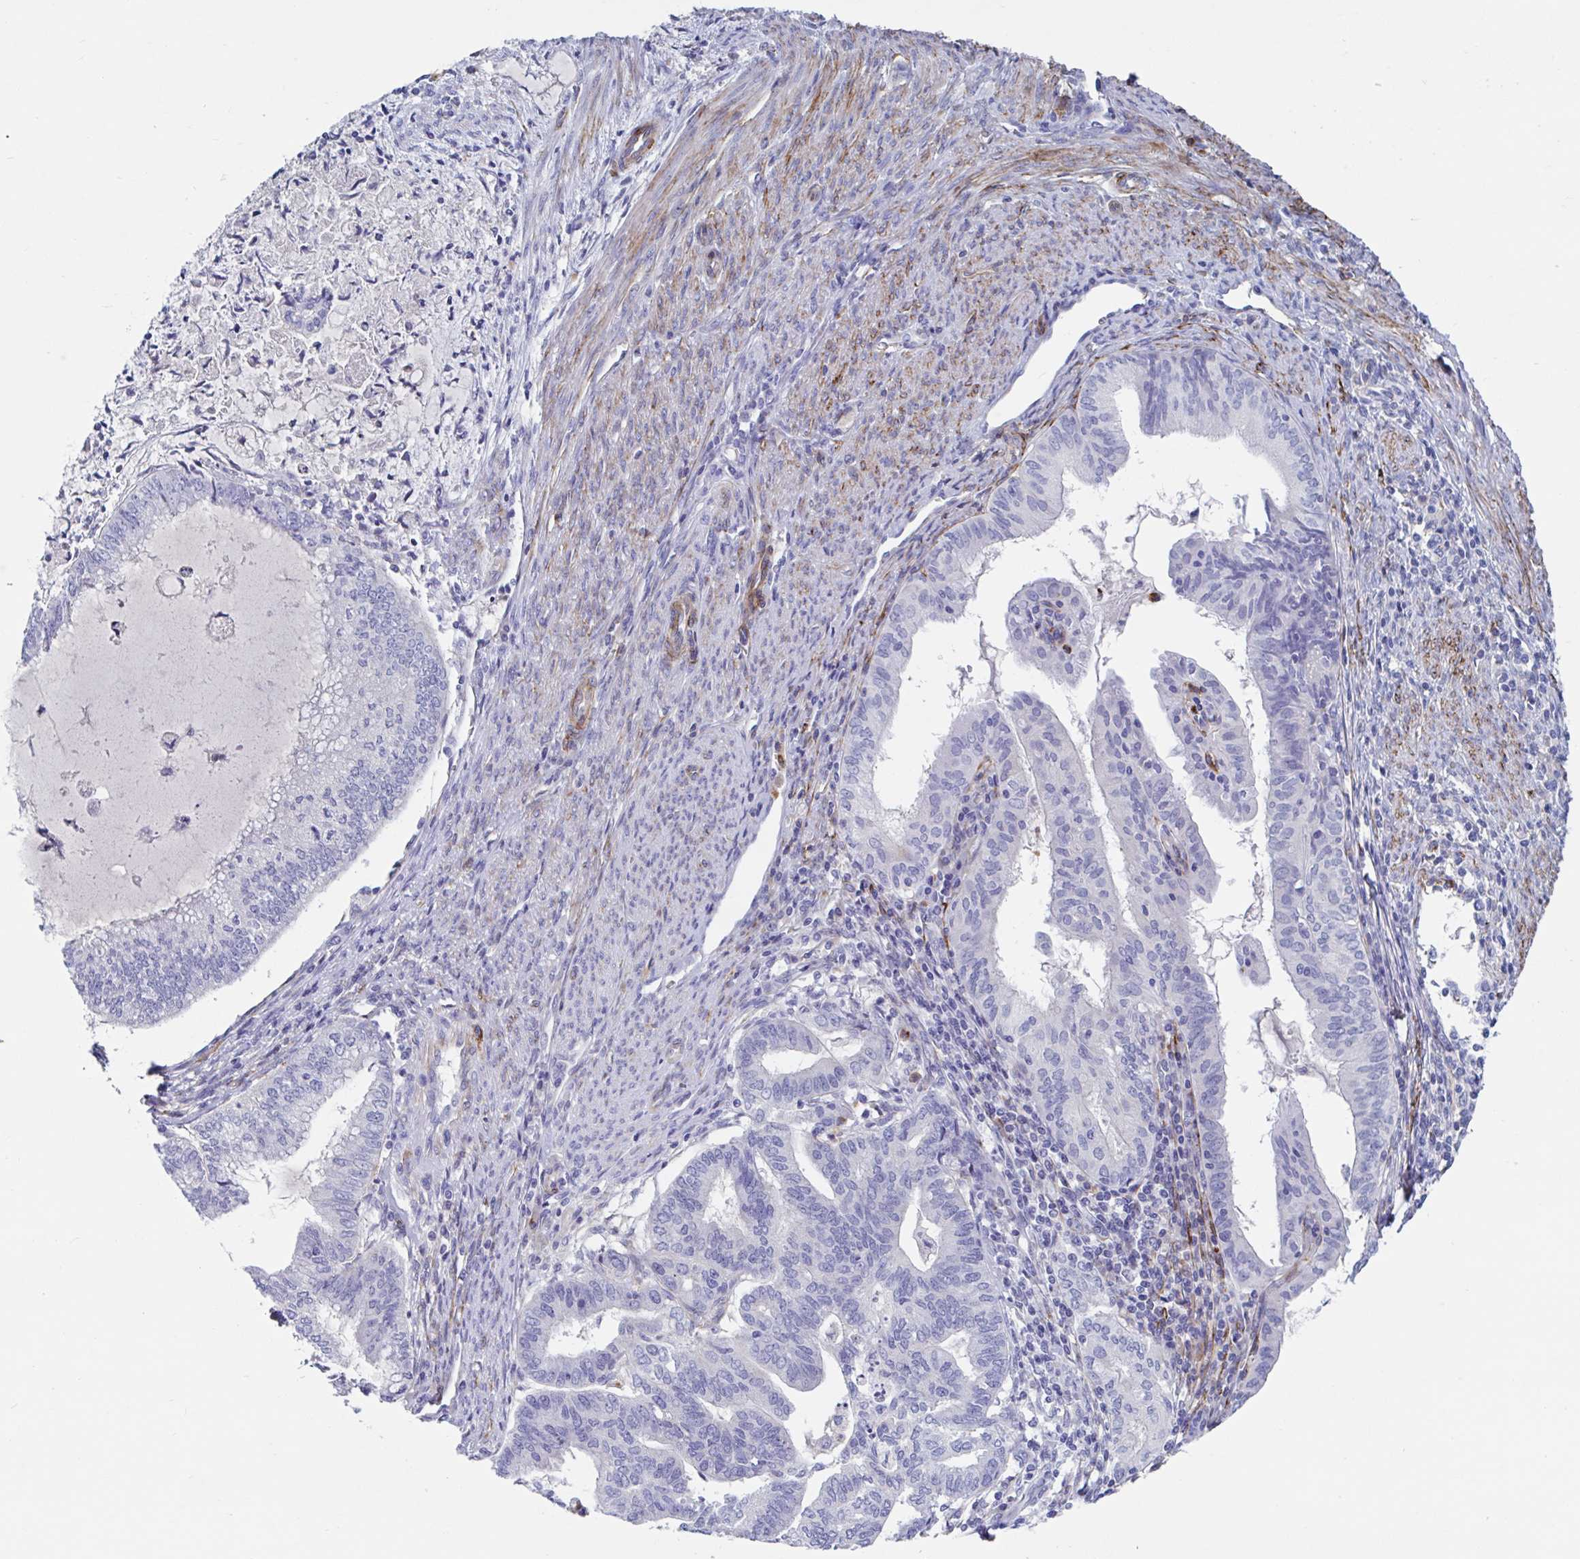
{"staining": {"intensity": "negative", "quantity": "none", "location": "none"}, "tissue": "endometrial cancer", "cell_type": "Tumor cells", "image_type": "cancer", "snomed": [{"axis": "morphology", "description": "Adenocarcinoma, NOS"}, {"axis": "topography", "description": "Endometrium"}], "caption": "This is a micrograph of IHC staining of endometrial cancer (adenocarcinoma), which shows no expression in tumor cells.", "gene": "ZNHIT2", "patient": {"sex": "female", "age": 79}}